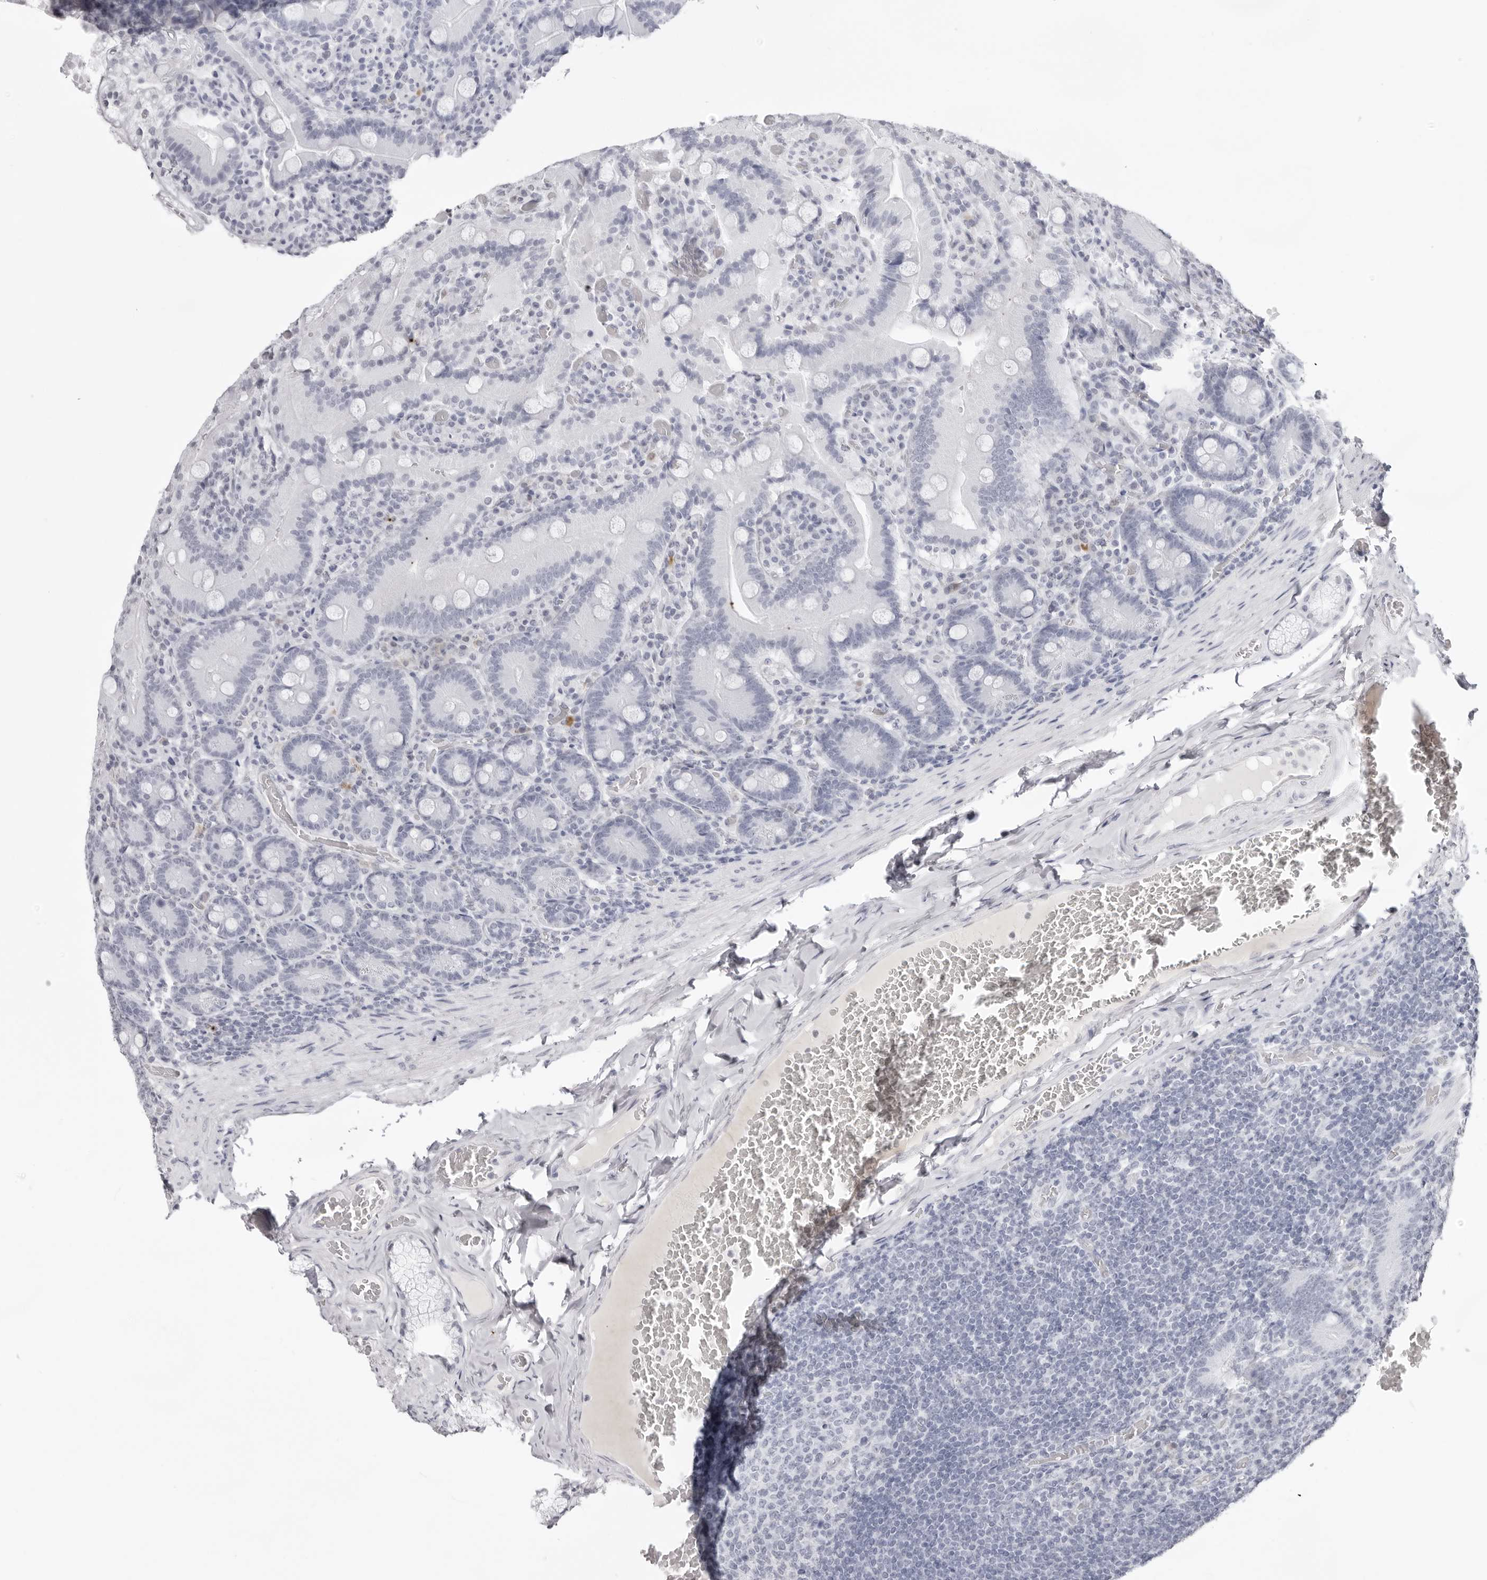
{"staining": {"intensity": "negative", "quantity": "none", "location": "none"}, "tissue": "duodenum", "cell_type": "Glandular cells", "image_type": "normal", "snomed": [{"axis": "morphology", "description": "Normal tissue, NOS"}, {"axis": "topography", "description": "Duodenum"}], "caption": "Immunohistochemical staining of unremarkable duodenum shows no significant expression in glandular cells. (DAB immunohistochemistry, high magnification).", "gene": "CST5", "patient": {"sex": "female", "age": 62}}